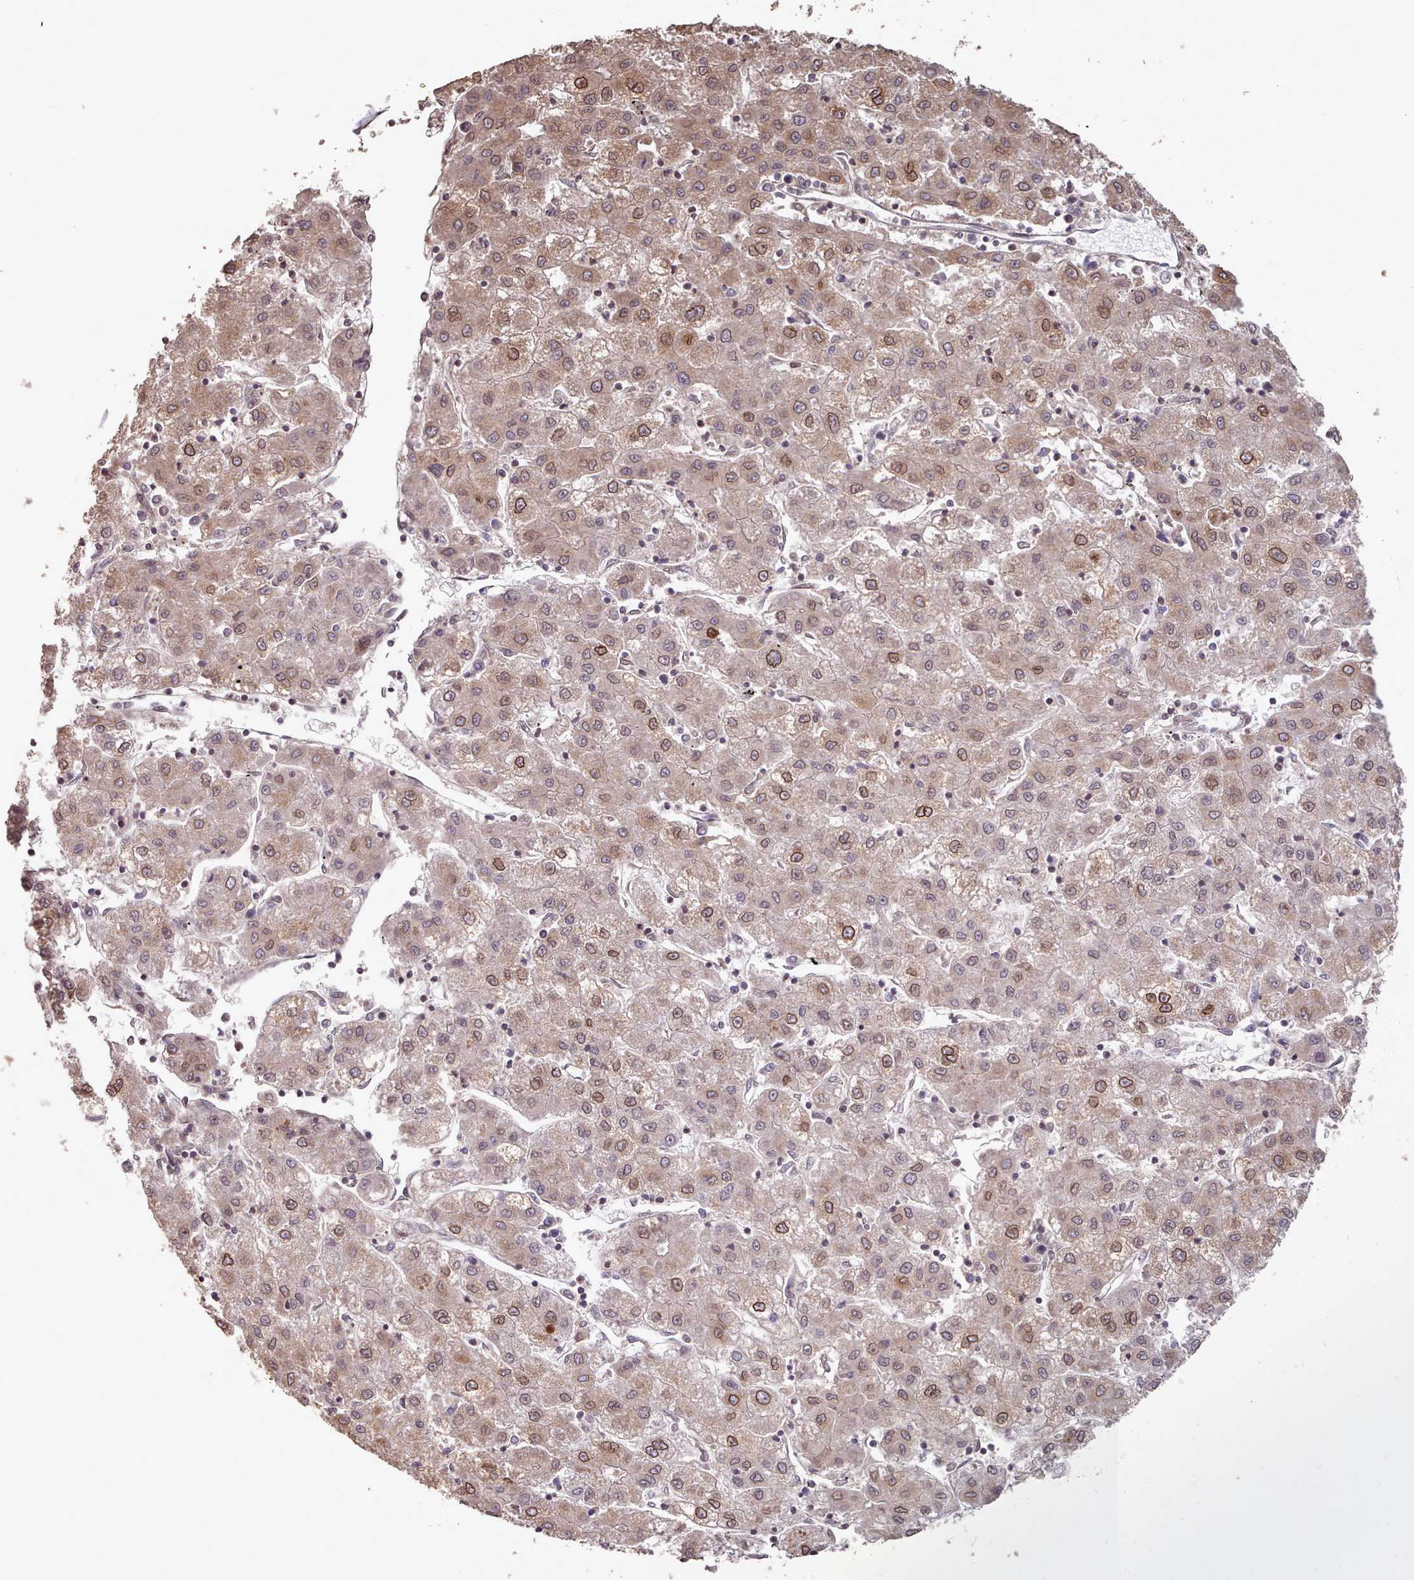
{"staining": {"intensity": "moderate", "quantity": "25%-75%", "location": "cytoplasmic/membranous,nuclear"}, "tissue": "liver cancer", "cell_type": "Tumor cells", "image_type": "cancer", "snomed": [{"axis": "morphology", "description": "Carcinoma, Hepatocellular, NOS"}, {"axis": "topography", "description": "Liver"}], "caption": "Human liver hepatocellular carcinoma stained with a brown dye shows moderate cytoplasmic/membranous and nuclear positive expression in approximately 25%-75% of tumor cells.", "gene": "TOR1AIP1", "patient": {"sex": "male", "age": 72}}